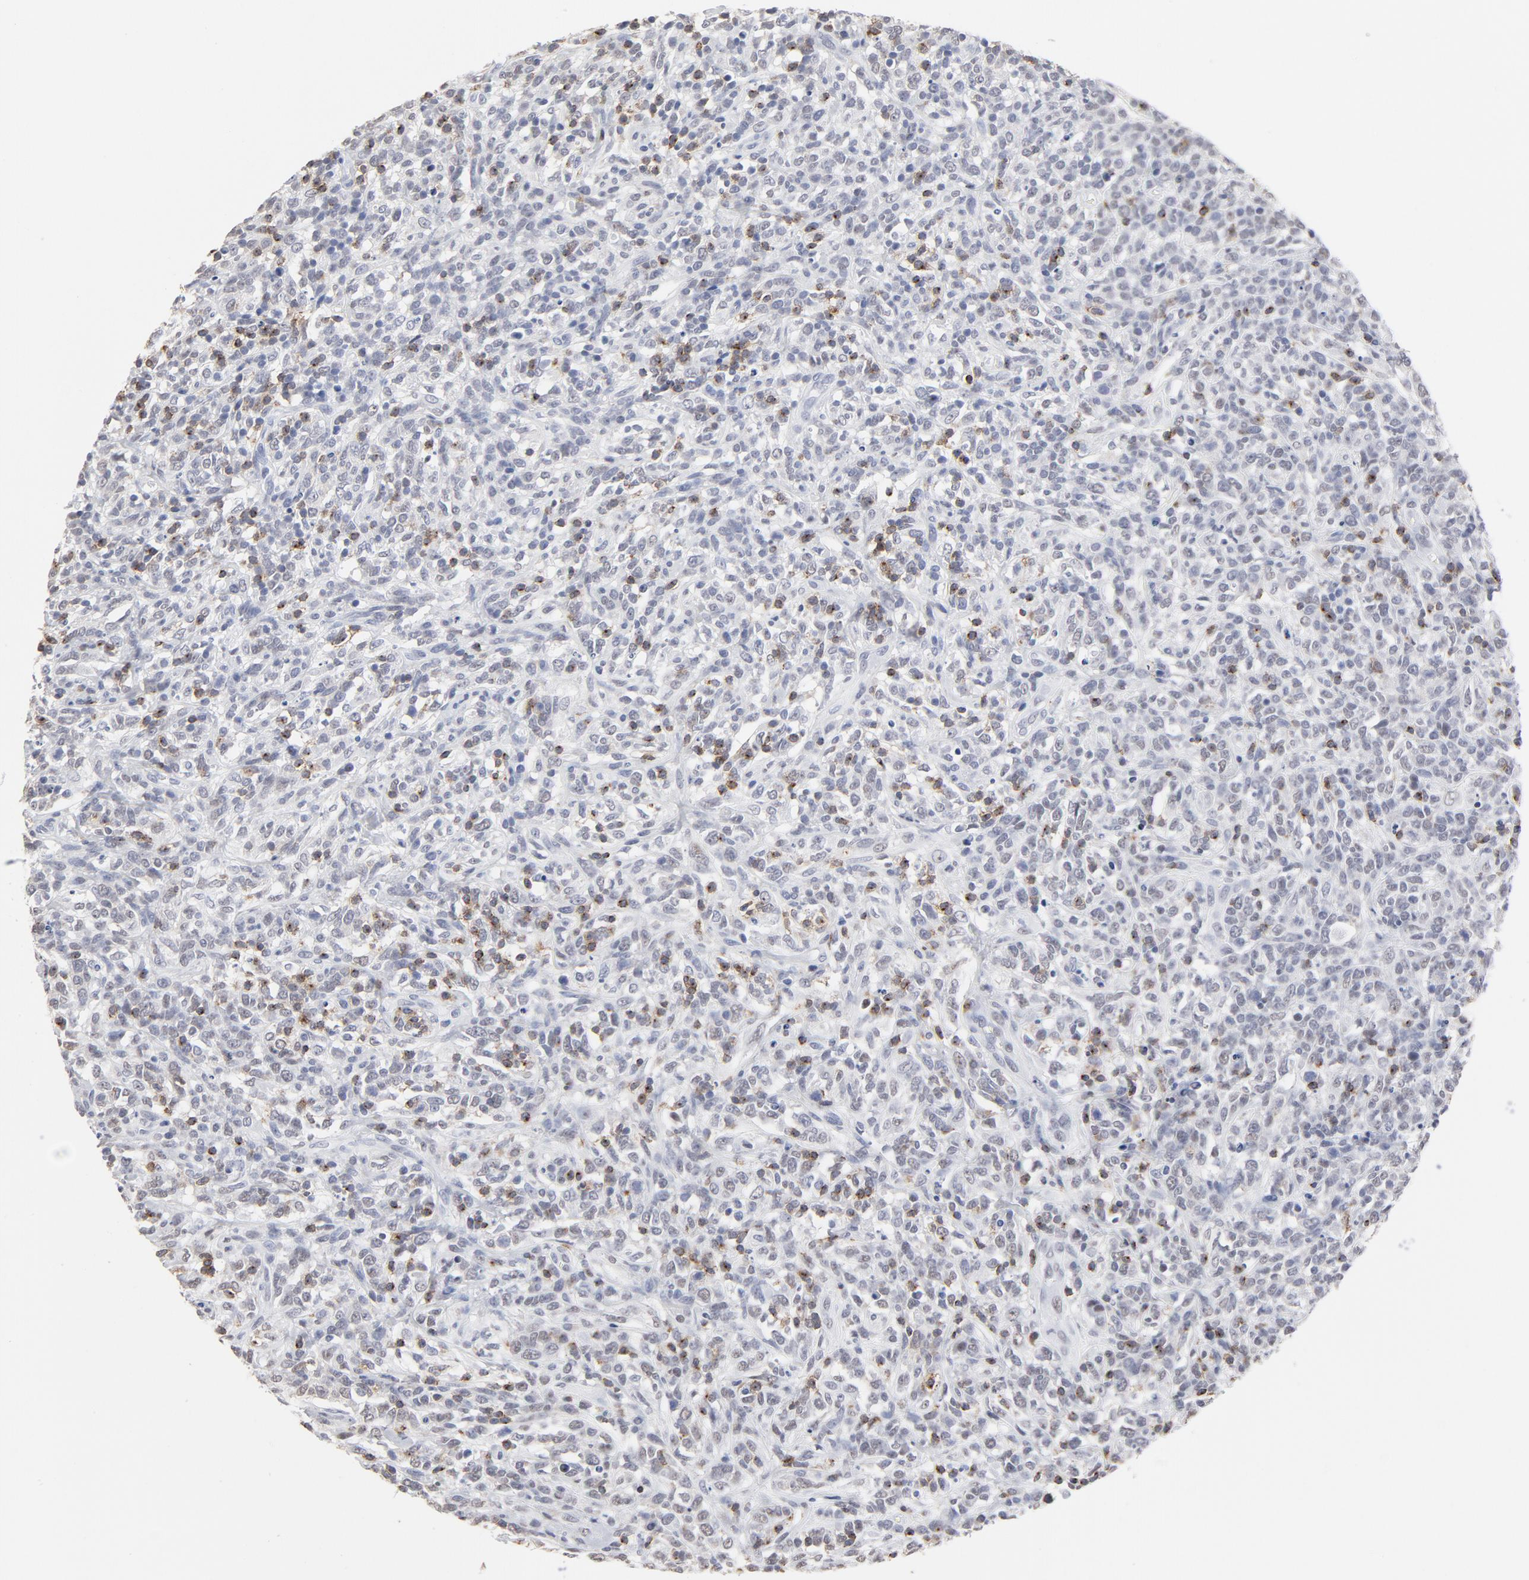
{"staining": {"intensity": "negative", "quantity": "none", "location": "none"}, "tissue": "lymphoma", "cell_type": "Tumor cells", "image_type": "cancer", "snomed": [{"axis": "morphology", "description": "Malignant lymphoma, non-Hodgkin's type, High grade"}, {"axis": "topography", "description": "Lymph node"}], "caption": "There is no significant expression in tumor cells of high-grade malignant lymphoma, non-Hodgkin's type.", "gene": "CD2", "patient": {"sex": "female", "age": 73}}